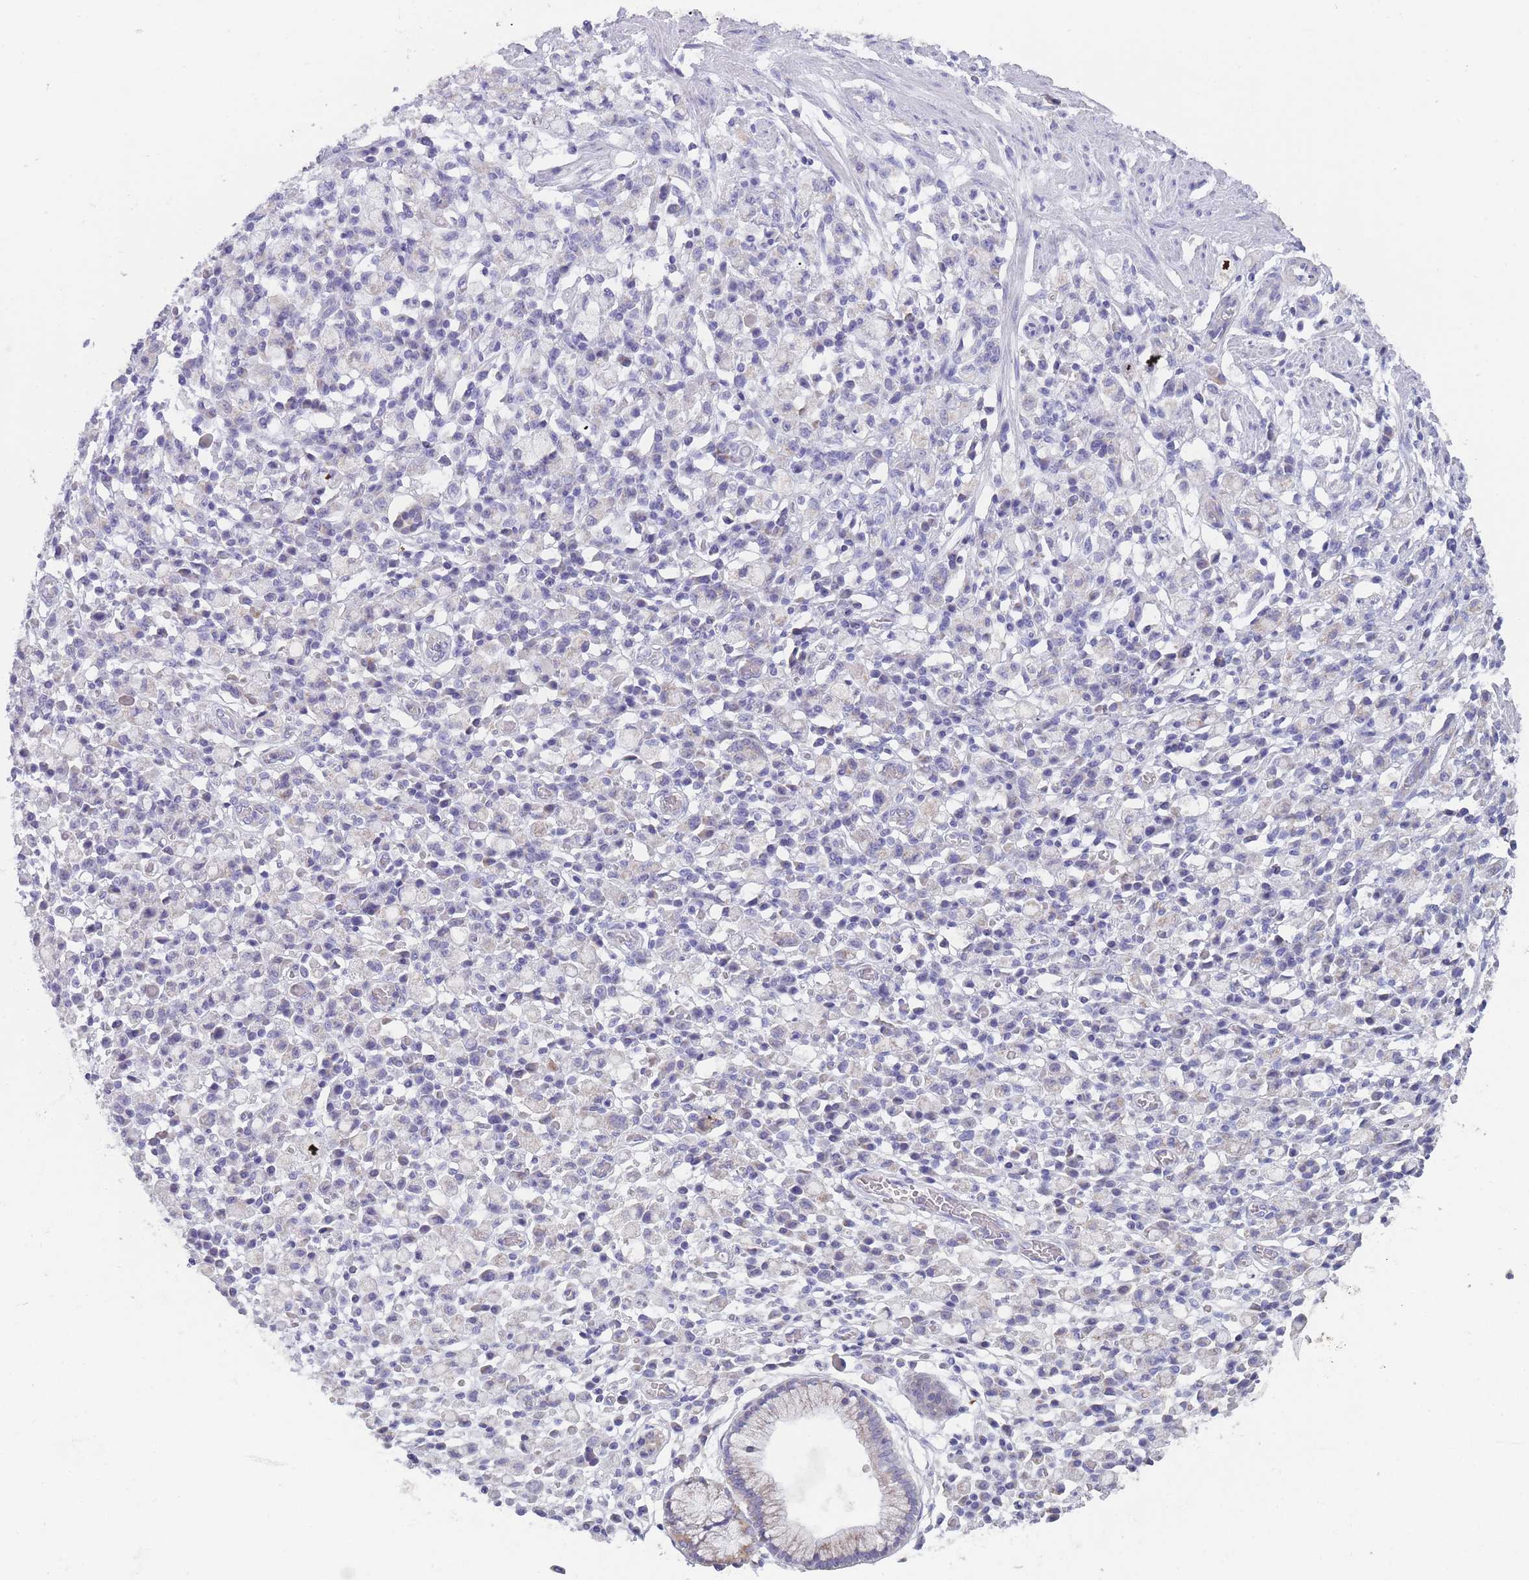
{"staining": {"intensity": "negative", "quantity": "none", "location": "none"}, "tissue": "stomach cancer", "cell_type": "Tumor cells", "image_type": "cancer", "snomed": [{"axis": "morphology", "description": "Adenocarcinoma, NOS"}, {"axis": "topography", "description": "Stomach"}], "caption": "This is an immunohistochemistry (IHC) micrograph of human adenocarcinoma (stomach). There is no staining in tumor cells.", "gene": "MRPS14", "patient": {"sex": "male", "age": 77}}